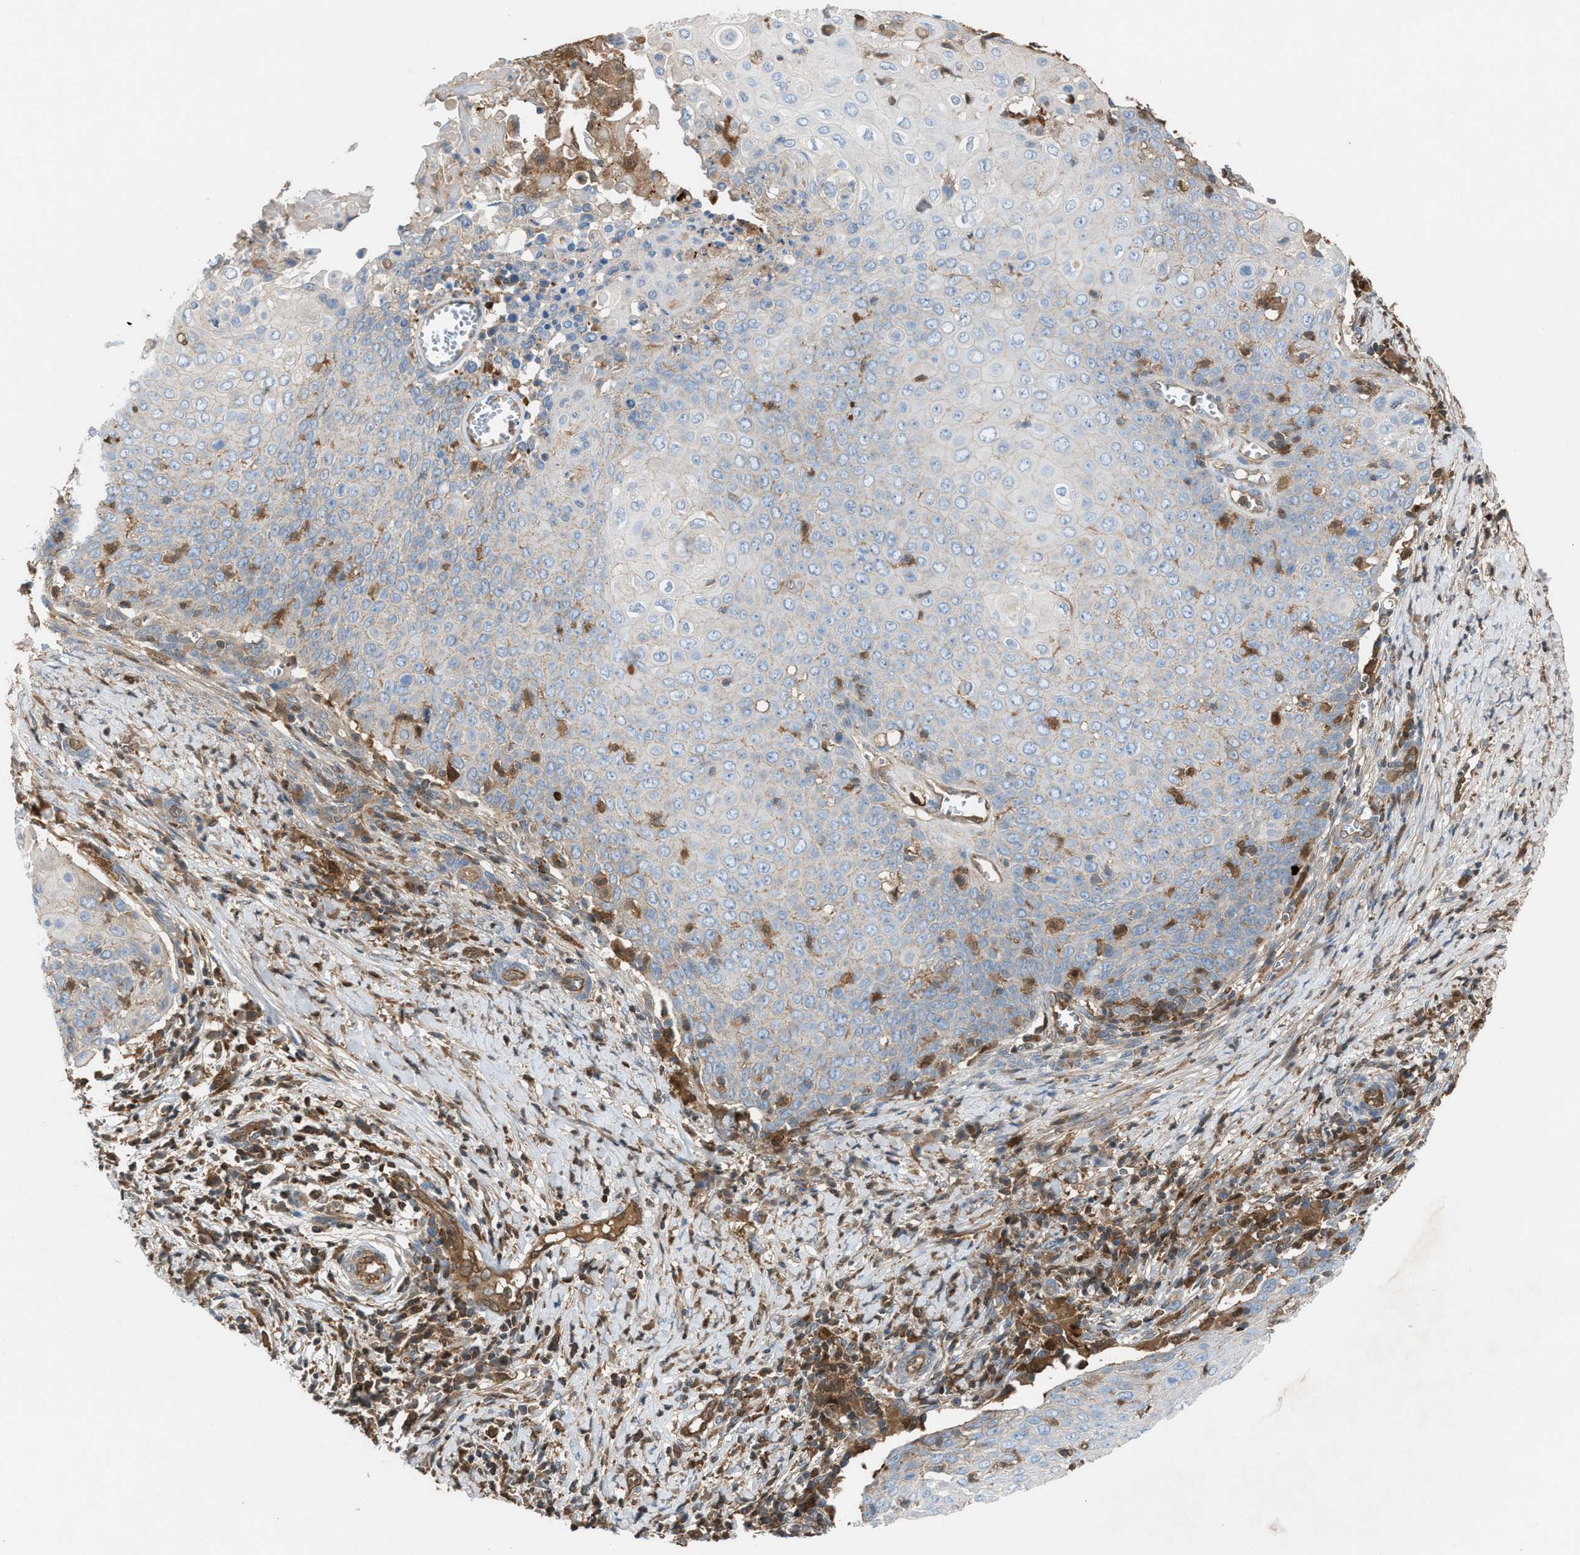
{"staining": {"intensity": "negative", "quantity": "none", "location": "none"}, "tissue": "cervical cancer", "cell_type": "Tumor cells", "image_type": "cancer", "snomed": [{"axis": "morphology", "description": "Squamous cell carcinoma, NOS"}, {"axis": "topography", "description": "Cervix"}], "caption": "Tumor cells are negative for protein expression in human cervical cancer (squamous cell carcinoma).", "gene": "TPK1", "patient": {"sex": "female", "age": 39}}